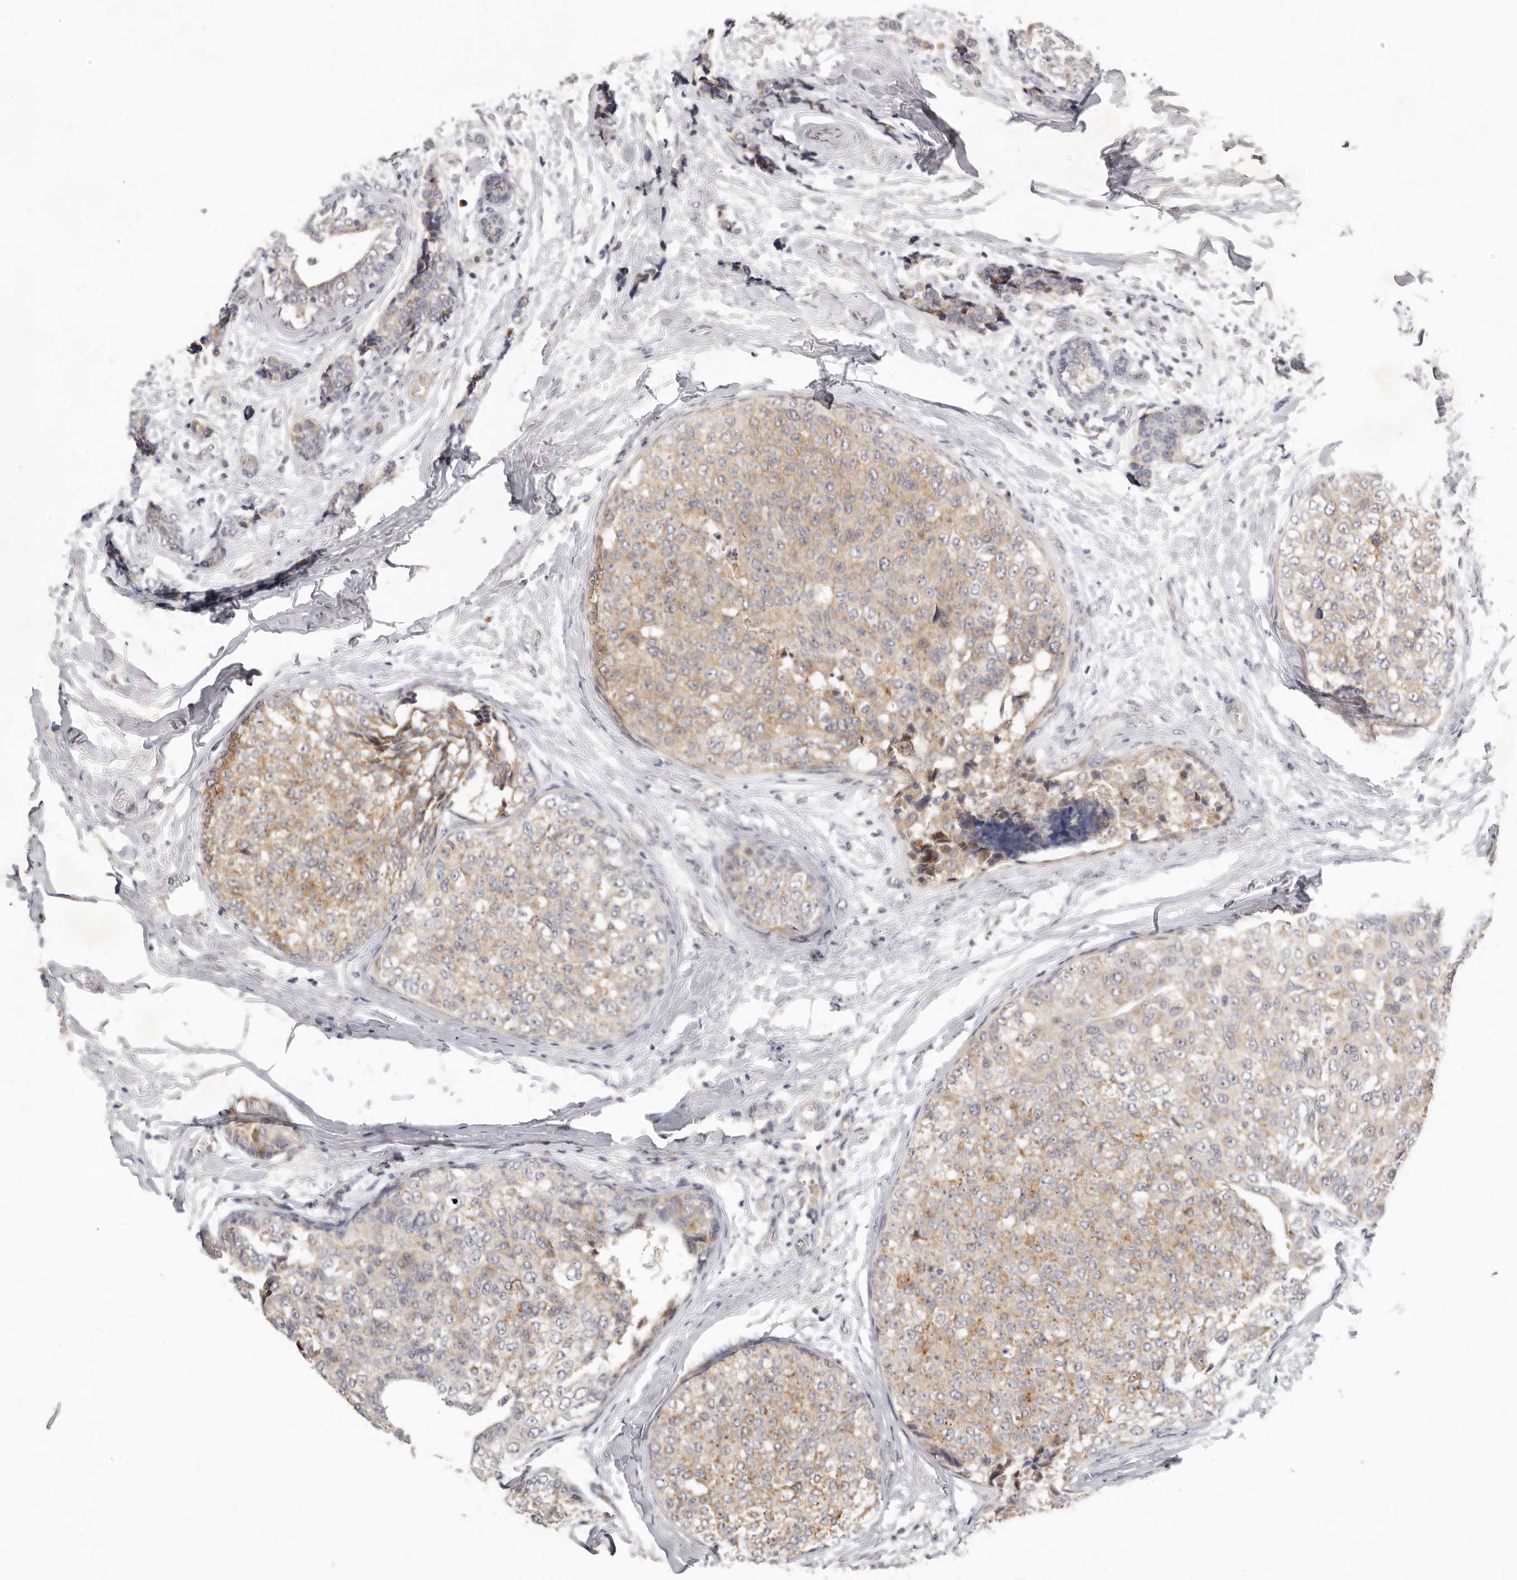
{"staining": {"intensity": "weak", "quantity": "25%-75%", "location": "cytoplasmic/membranous"}, "tissue": "breast cancer", "cell_type": "Tumor cells", "image_type": "cancer", "snomed": [{"axis": "morphology", "description": "Normal tissue, NOS"}, {"axis": "morphology", "description": "Duct carcinoma"}, {"axis": "topography", "description": "Breast"}], "caption": "Immunohistochemistry (DAB) staining of breast intraductal carcinoma displays weak cytoplasmic/membranous protein expression in approximately 25%-75% of tumor cells.", "gene": "MICALL2", "patient": {"sex": "female", "age": 43}}